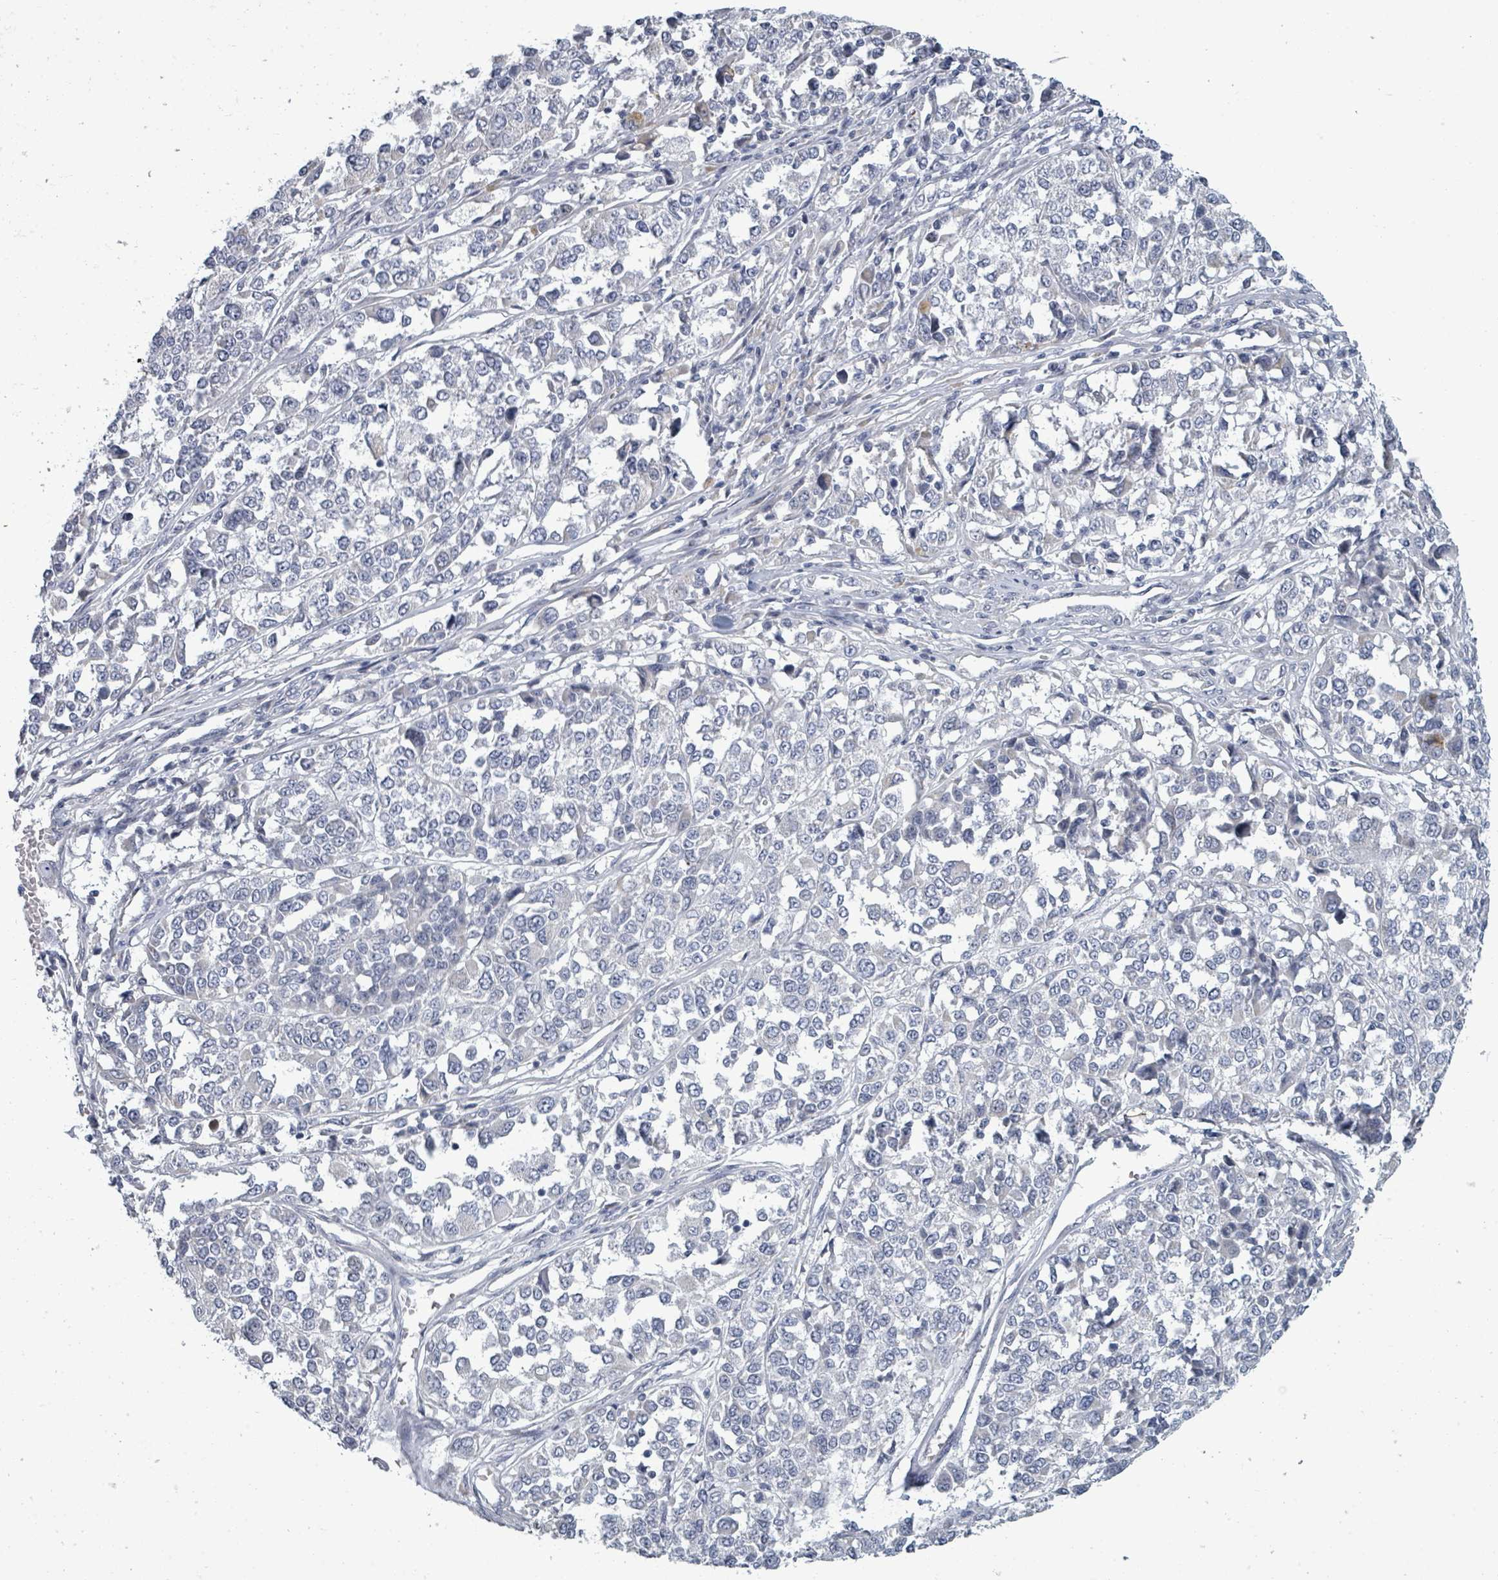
{"staining": {"intensity": "negative", "quantity": "none", "location": "none"}, "tissue": "melanoma", "cell_type": "Tumor cells", "image_type": "cancer", "snomed": [{"axis": "morphology", "description": "Malignant melanoma, Metastatic site"}, {"axis": "topography", "description": "Lymph node"}], "caption": "DAB (3,3'-diaminobenzidine) immunohistochemical staining of human melanoma exhibits no significant positivity in tumor cells.", "gene": "ASB12", "patient": {"sex": "male", "age": 44}}